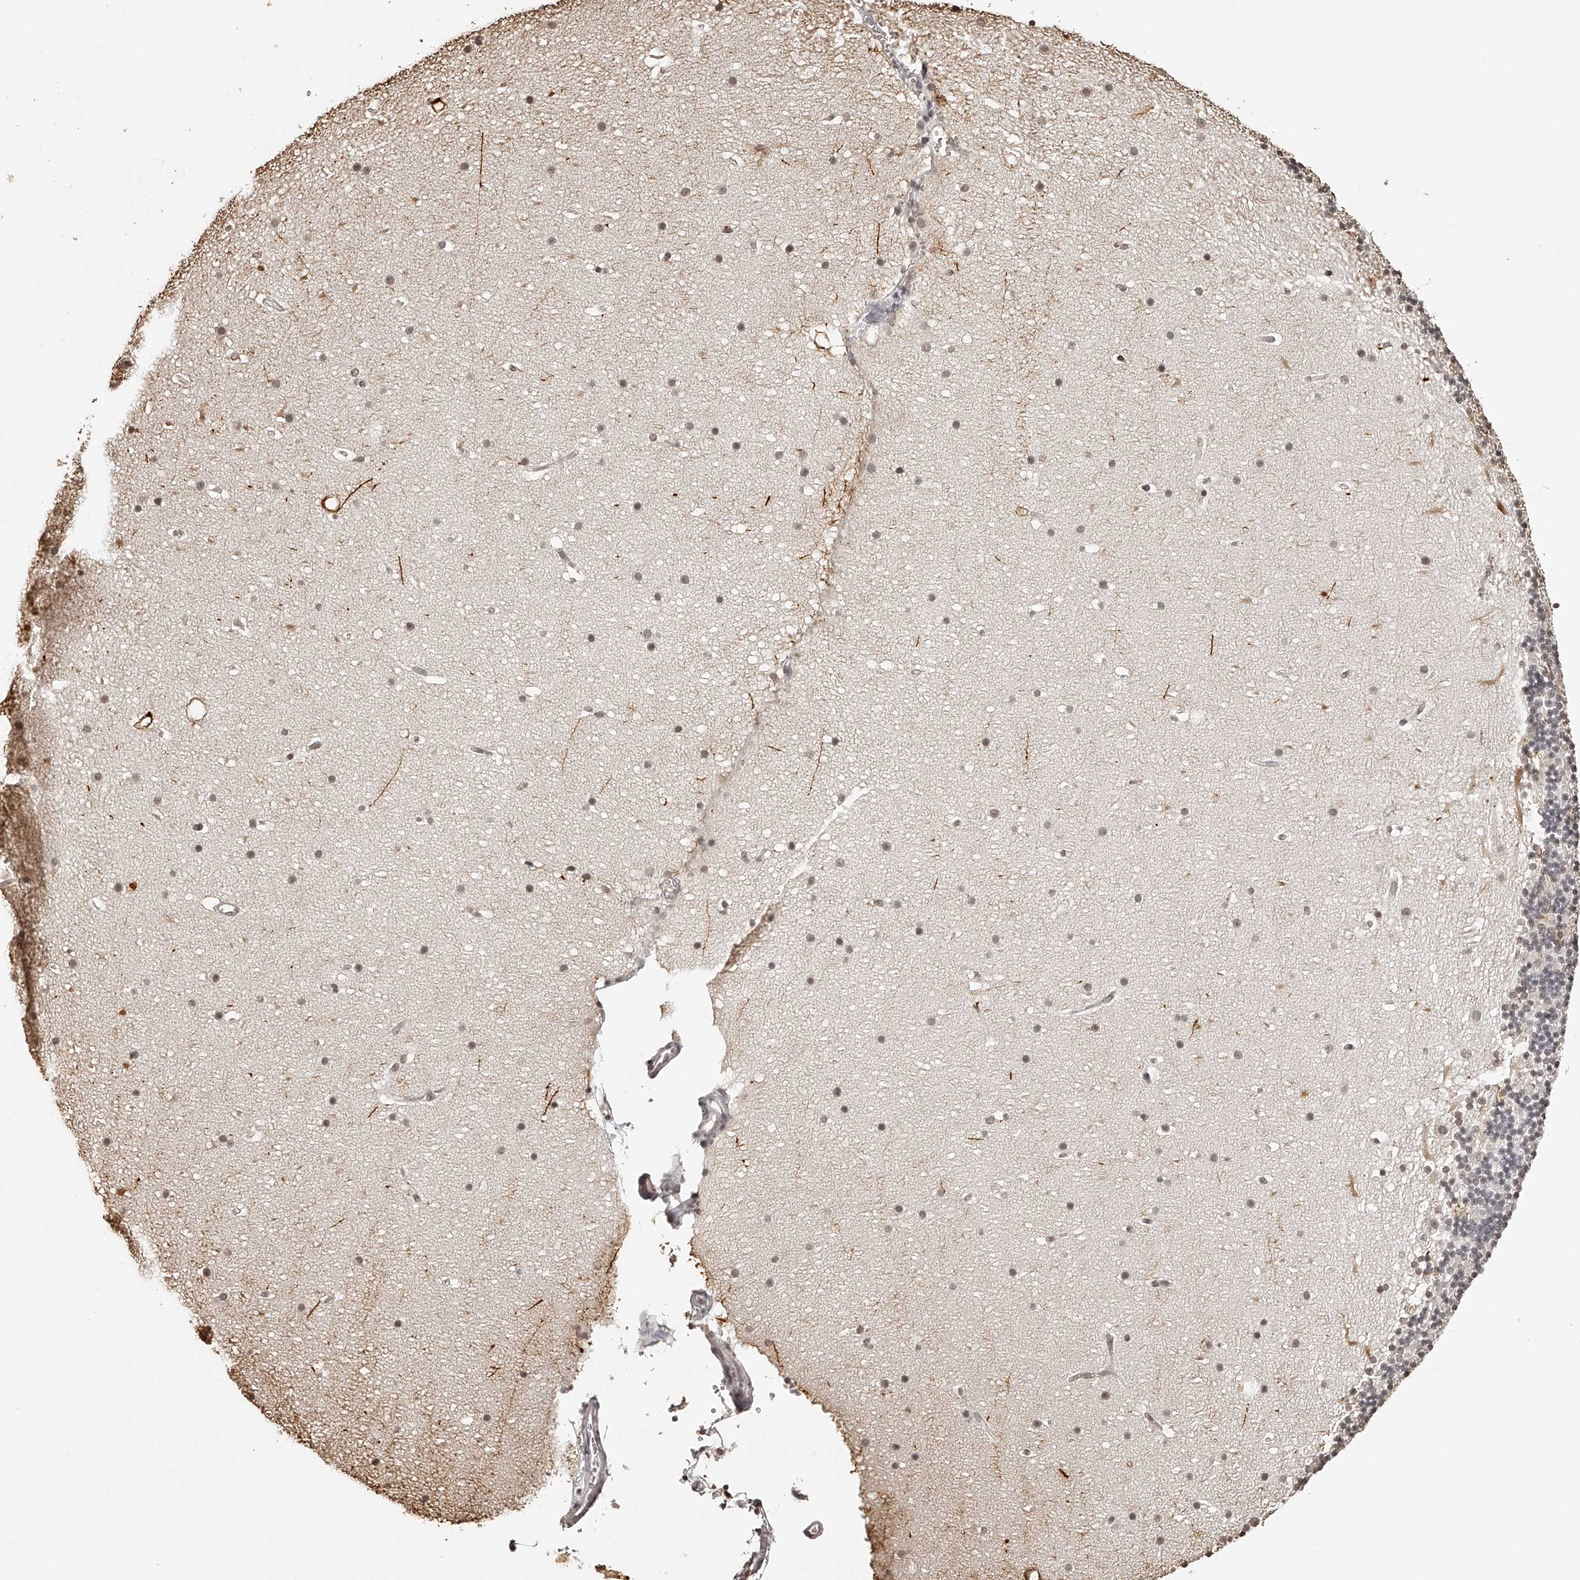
{"staining": {"intensity": "weak", "quantity": "25%-75%", "location": "nuclear"}, "tissue": "cerebellum", "cell_type": "Cells in granular layer", "image_type": "normal", "snomed": [{"axis": "morphology", "description": "Normal tissue, NOS"}, {"axis": "topography", "description": "Cerebellum"}], "caption": "Normal cerebellum exhibits weak nuclear staining in about 25%-75% of cells in granular layer.", "gene": "ZNF503", "patient": {"sex": "male", "age": 57}}